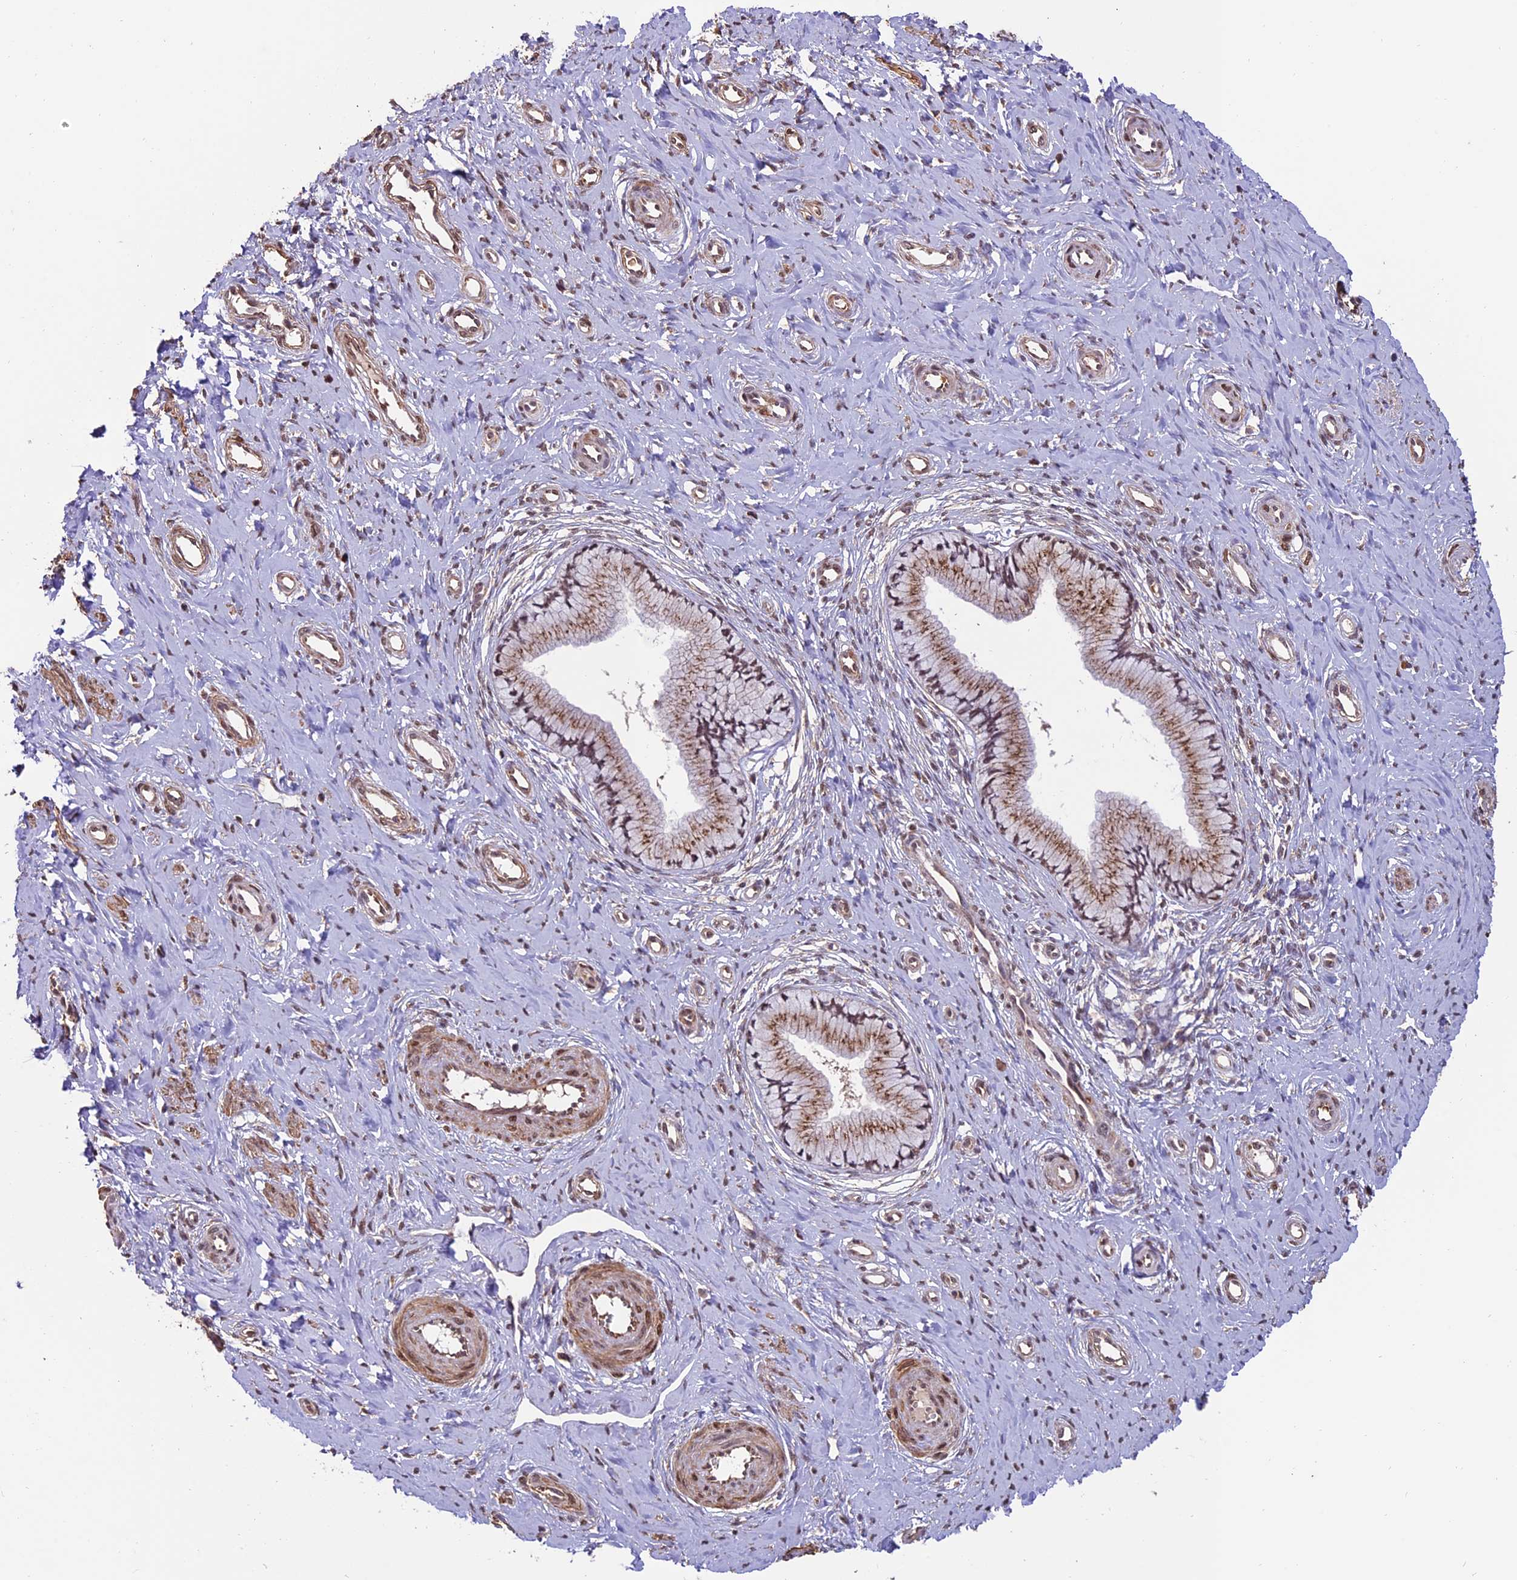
{"staining": {"intensity": "moderate", "quantity": "25%-75%", "location": "cytoplasmic/membranous"}, "tissue": "cervix", "cell_type": "Glandular cells", "image_type": "normal", "snomed": [{"axis": "morphology", "description": "Normal tissue, NOS"}, {"axis": "topography", "description": "Cervix"}], "caption": "Cervix stained with immunohistochemistry displays moderate cytoplasmic/membranous staining in approximately 25%-75% of glandular cells.", "gene": "CABIN1", "patient": {"sex": "female", "age": 36}}